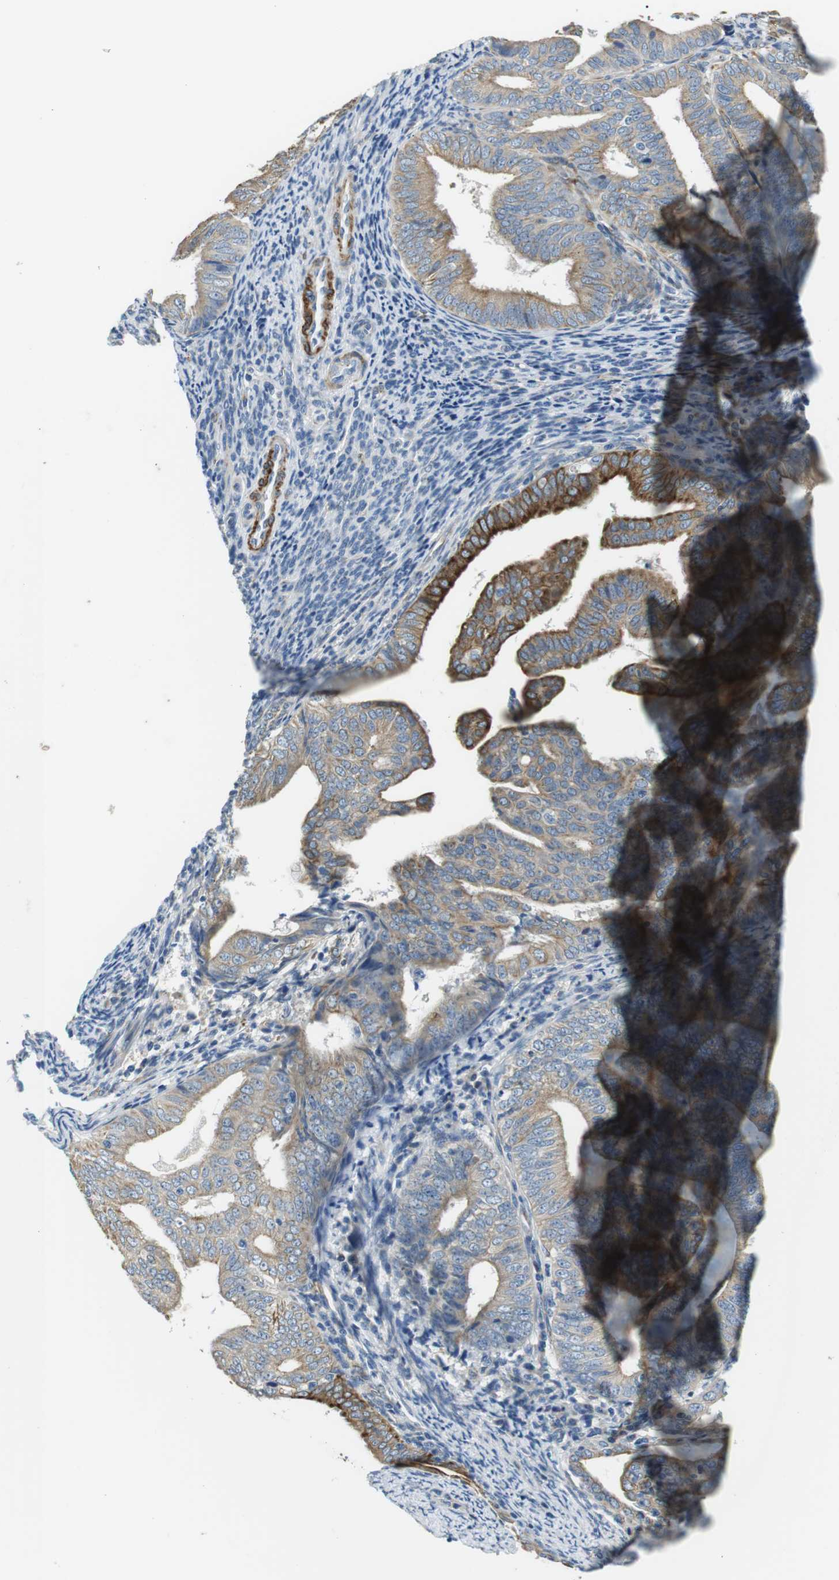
{"staining": {"intensity": "moderate", "quantity": "25%-75%", "location": "cytoplasmic/membranous"}, "tissue": "endometrial cancer", "cell_type": "Tumor cells", "image_type": "cancer", "snomed": [{"axis": "morphology", "description": "Adenocarcinoma, NOS"}, {"axis": "topography", "description": "Endometrium"}], "caption": "Tumor cells exhibit moderate cytoplasmic/membranous staining in about 25%-75% of cells in adenocarcinoma (endometrial). The protein is shown in brown color, while the nuclei are stained blue.", "gene": "UNC5CL", "patient": {"sex": "female", "age": 58}}